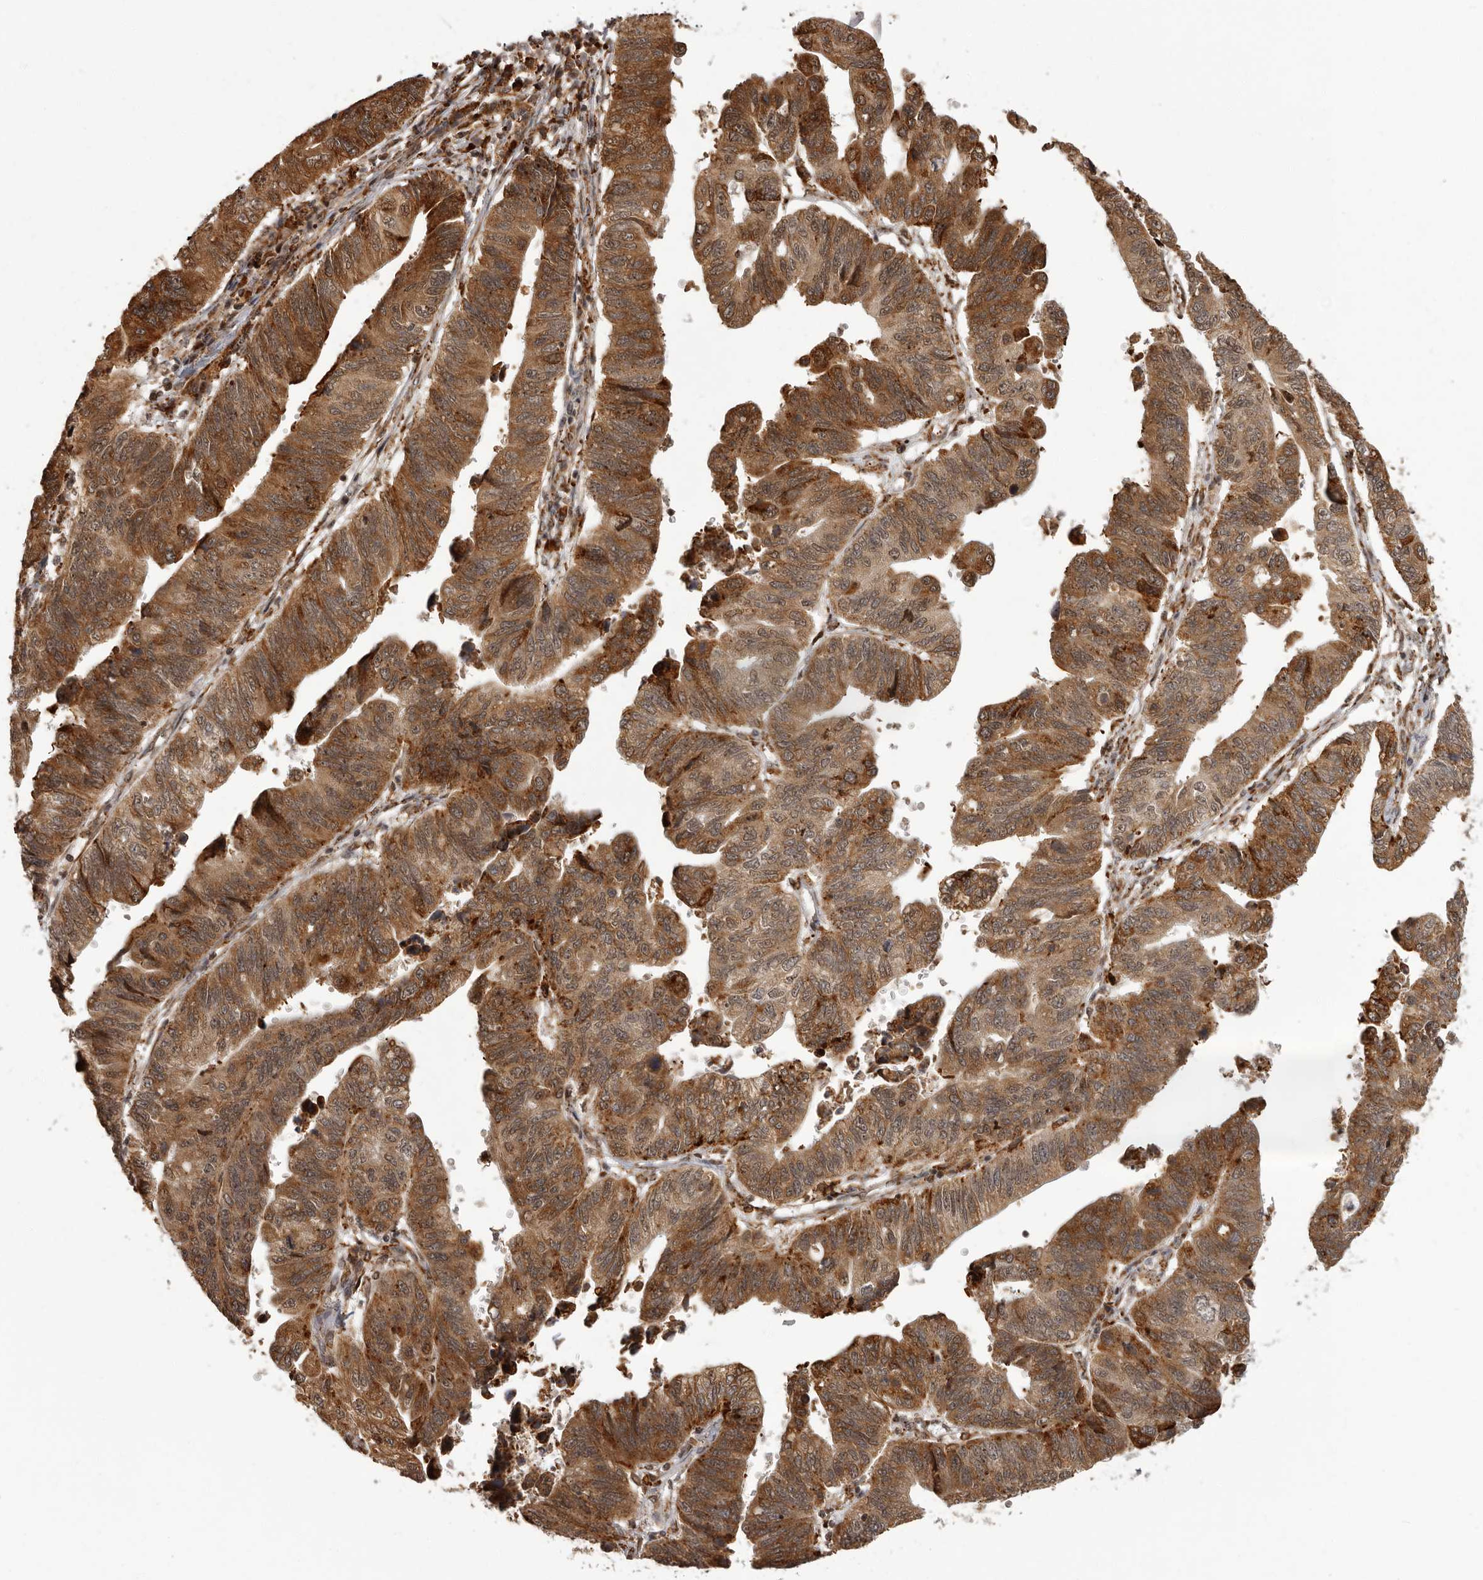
{"staining": {"intensity": "moderate", "quantity": ">75%", "location": "cytoplasmic/membranous"}, "tissue": "stomach cancer", "cell_type": "Tumor cells", "image_type": "cancer", "snomed": [{"axis": "morphology", "description": "Adenocarcinoma, NOS"}, {"axis": "topography", "description": "Stomach"}], "caption": "This micrograph shows IHC staining of human stomach cancer (adenocarcinoma), with medium moderate cytoplasmic/membranous expression in approximately >75% of tumor cells.", "gene": "IL32", "patient": {"sex": "male", "age": 59}}